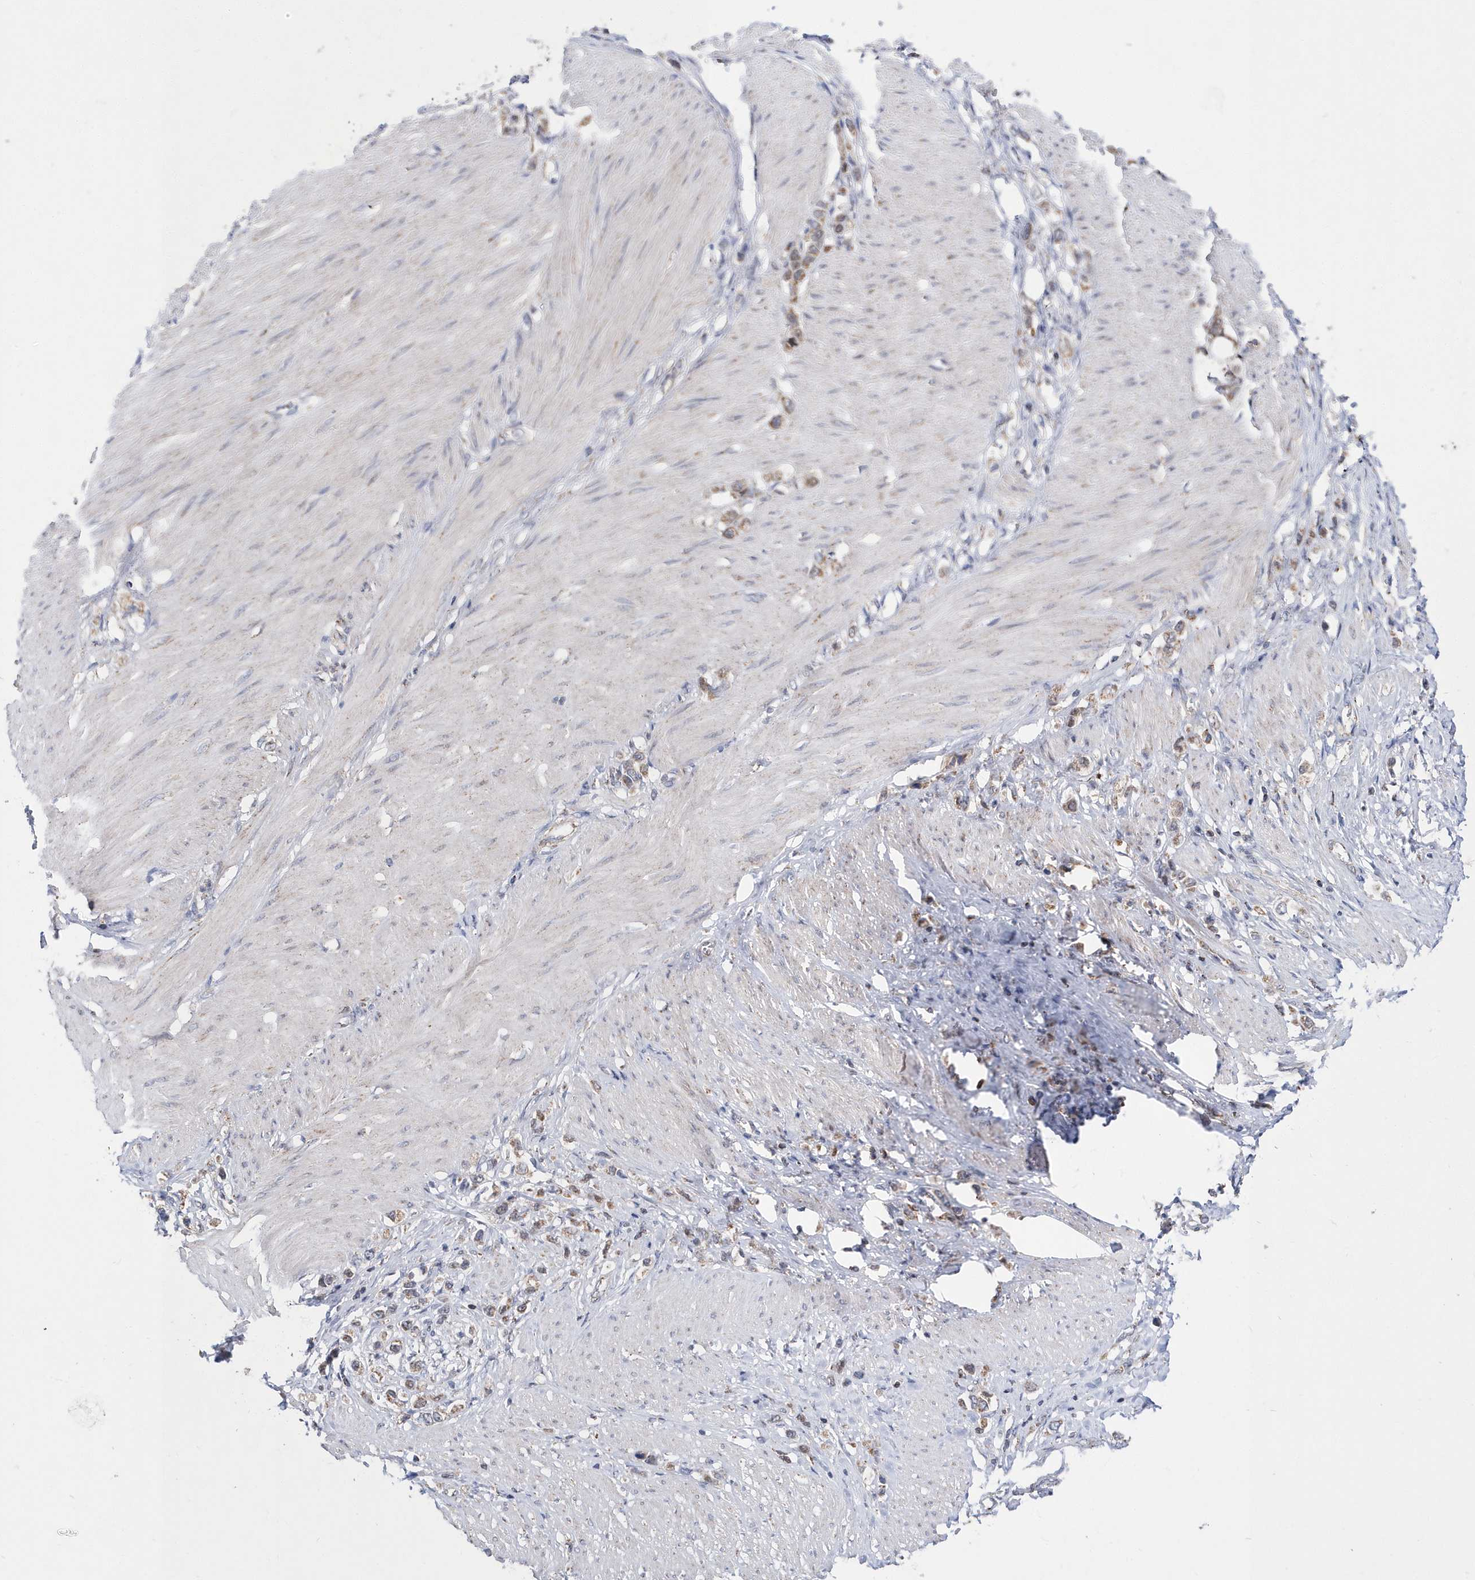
{"staining": {"intensity": "weak", "quantity": "25%-75%", "location": "cytoplasmic/membranous"}, "tissue": "stomach cancer", "cell_type": "Tumor cells", "image_type": "cancer", "snomed": [{"axis": "morphology", "description": "Normal tissue, NOS"}, {"axis": "morphology", "description": "Adenocarcinoma, NOS"}, {"axis": "topography", "description": "Stomach, upper"}, {"axis": "topography", "description": "Stomach"}], "caption": "A brown stain shows weak cytoplasmic/membranous staining of a protein in stomach adenocarcinoma tumor cells.", "gene": "SPATA5", "patient": {"sex": "female", "age": 65}}